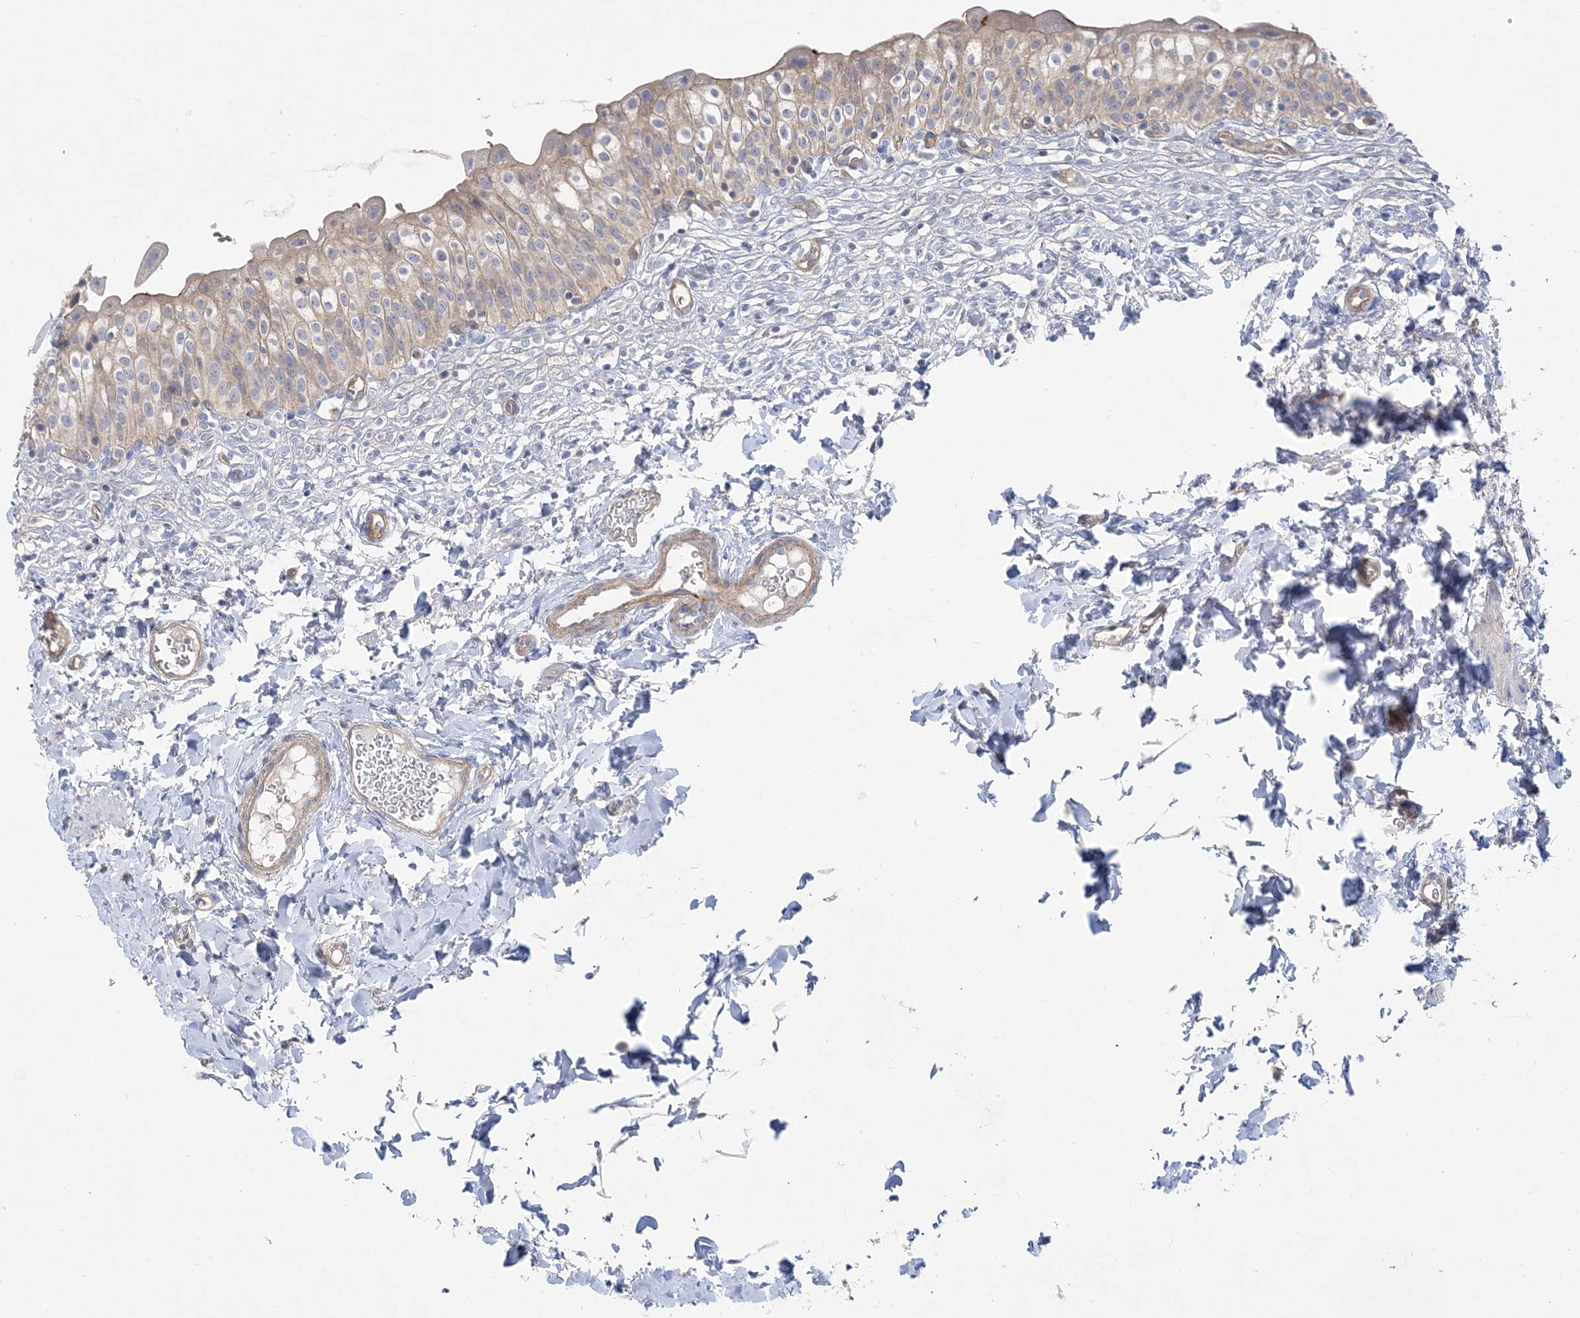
{"staining": {"intensity": "weak", "quantity": "25%-75%", "location": "cytoplasmic/membranous"}, "tissue": "urinary bladder", "cell_type": "Urothelial cells", "image_type": "normal", "snomed": [{"axis": "morphology", "description": "Normal tissue, NOS"}, {"axis": "topography", "description": "Urinary bladder"}], "caption": "A histopathology image showing weak cytoplasmic/membranous positivity in about 25%-75% of urothelial cells in normal urinary bladder, as visualized by brown immunohistochemical staining.", "gene": "PIGC", "patient": {"sex": "male", "age": 55}}